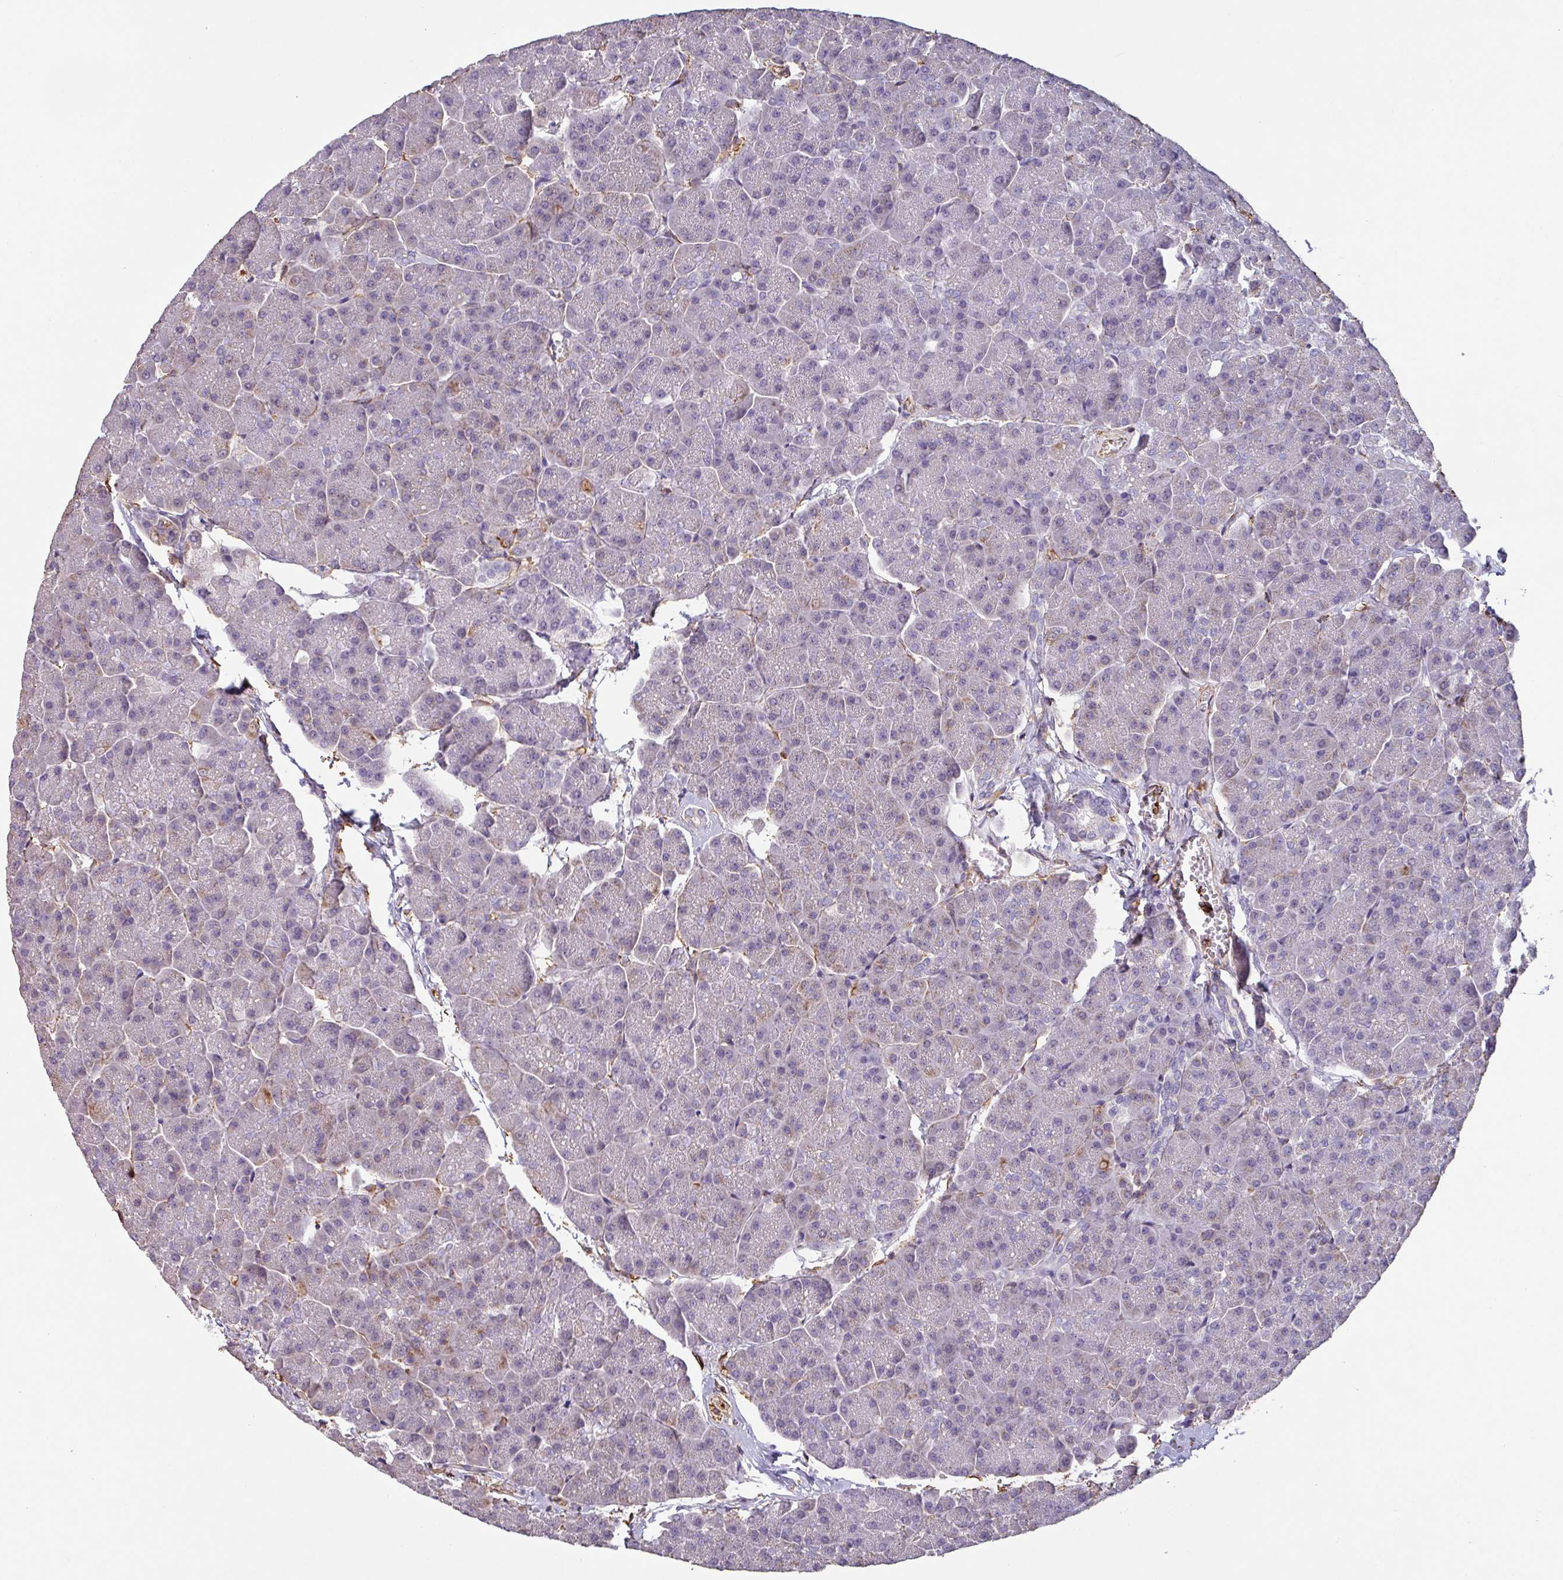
{"staining": {"intensity": "negative", "quantity": "none", "location": "none"}, "tissue": "pancreas", "cell_type": "Exocrine glandular cells", "image_type": "normal", "snomed": [{"axis": "morphology", "description": "Normal tissue, NOS"}, {"axis": "topography", "description": "Pancreas"}, {"axis": "topography", "description": "Peripheral nerve tissue"}], "caption": "The micrograph exhibits no staining of exocrine glandular cells in benign pancreas. (DAB immunohistochemistry with hematoxylin counter stain).", "gene": "ZNF280C", "patient": {"sex": "male", "age": 54}}